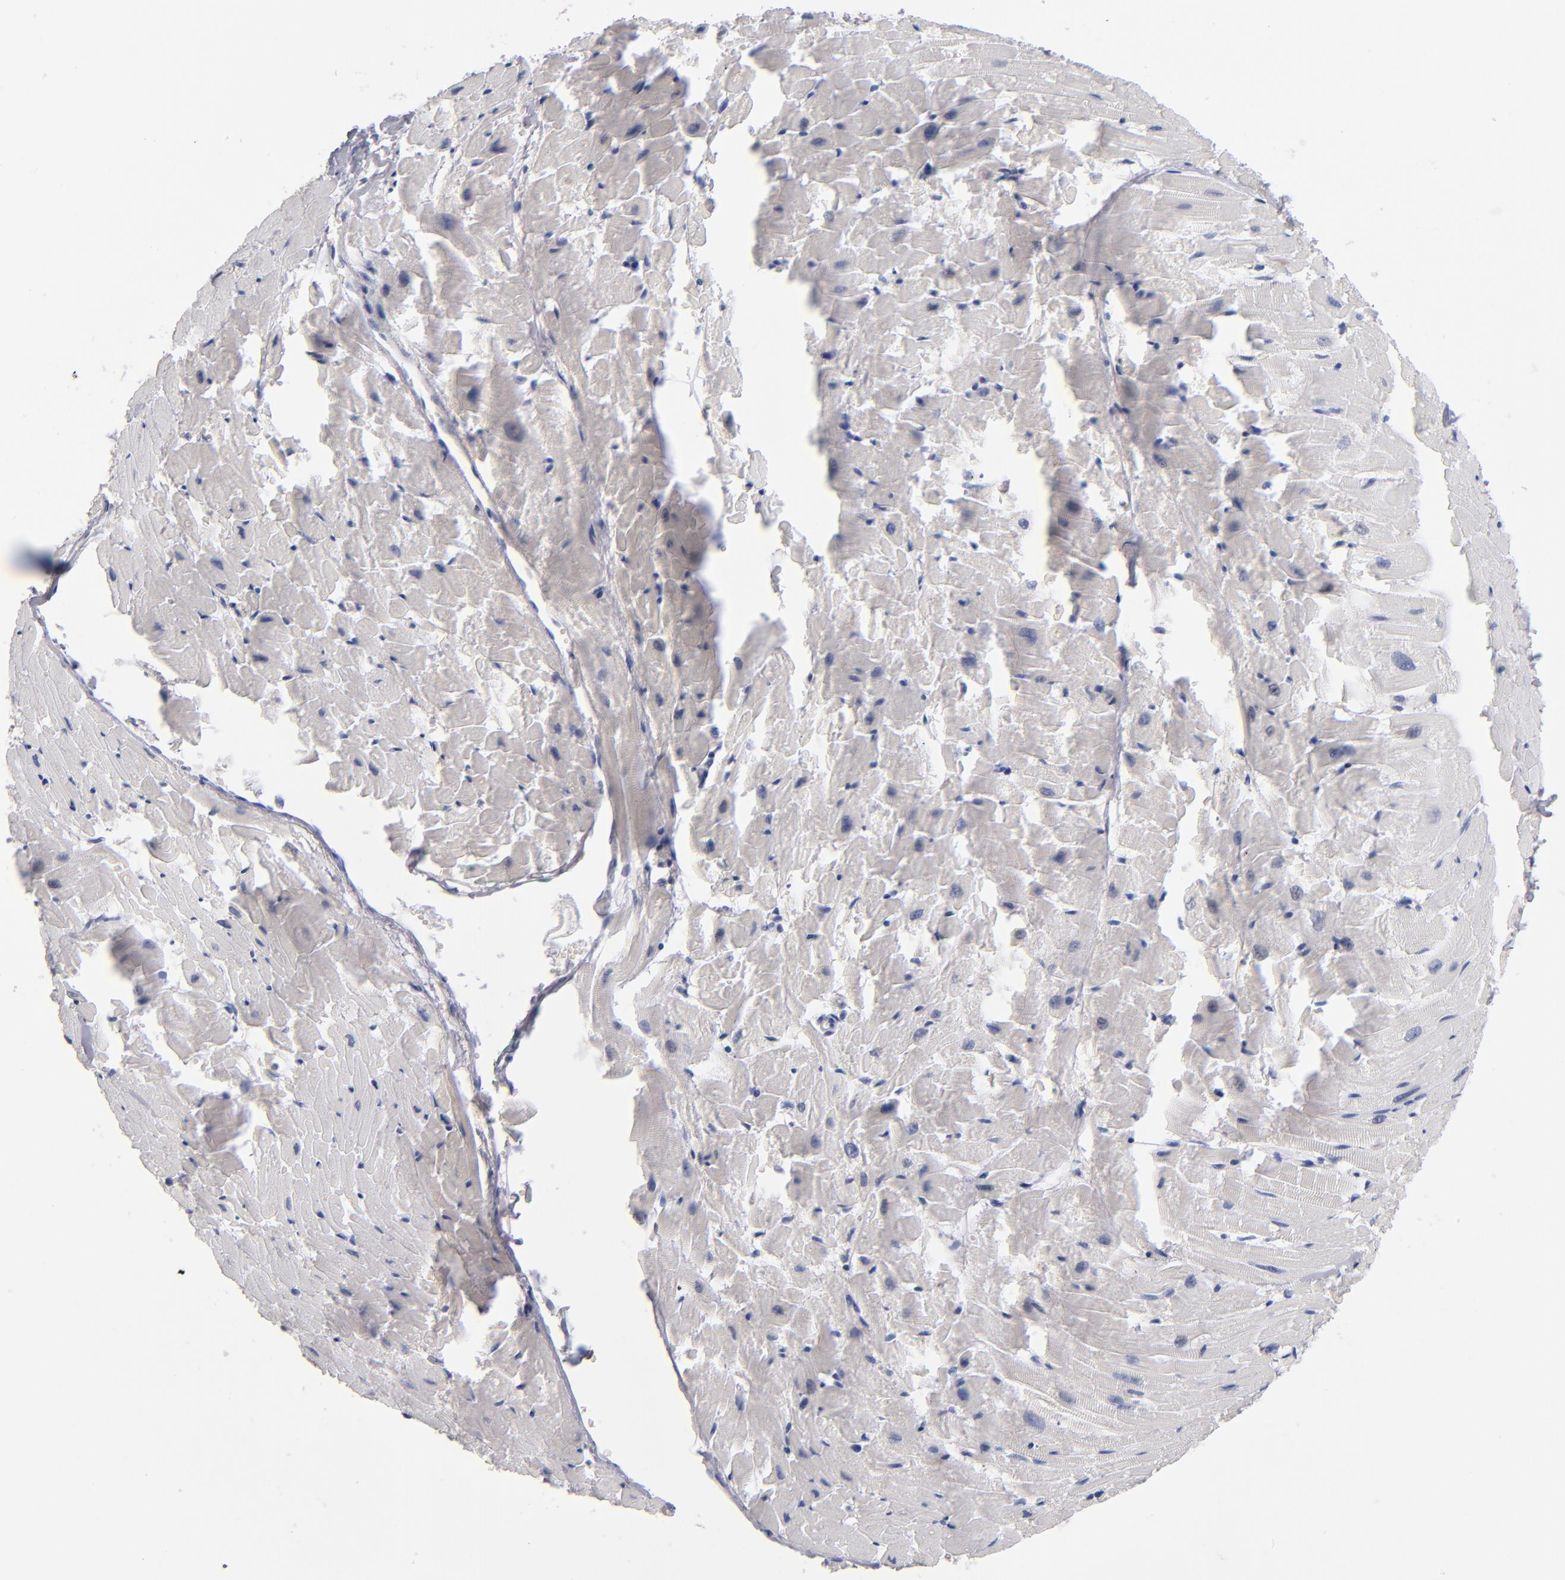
{"staining": {"intensity": "negative", "quantity": "none", "location": "none"}, "tissue": "heart muscle", "cell_type": "Cardiomyocytes", "image_type": "normal", "snomed": [{"axis": "morphology", "description": "Normal tissue, NOS"}, {"axis": "topography", "description": "Heart"}], "caption": "This is an immunohistochemistry (IHC) photomicrograph of benign heart muscle. There is no positivity in cardiomyocytes.", "gene": "MN1", "patient": {"sex": "female", "age": 19}}